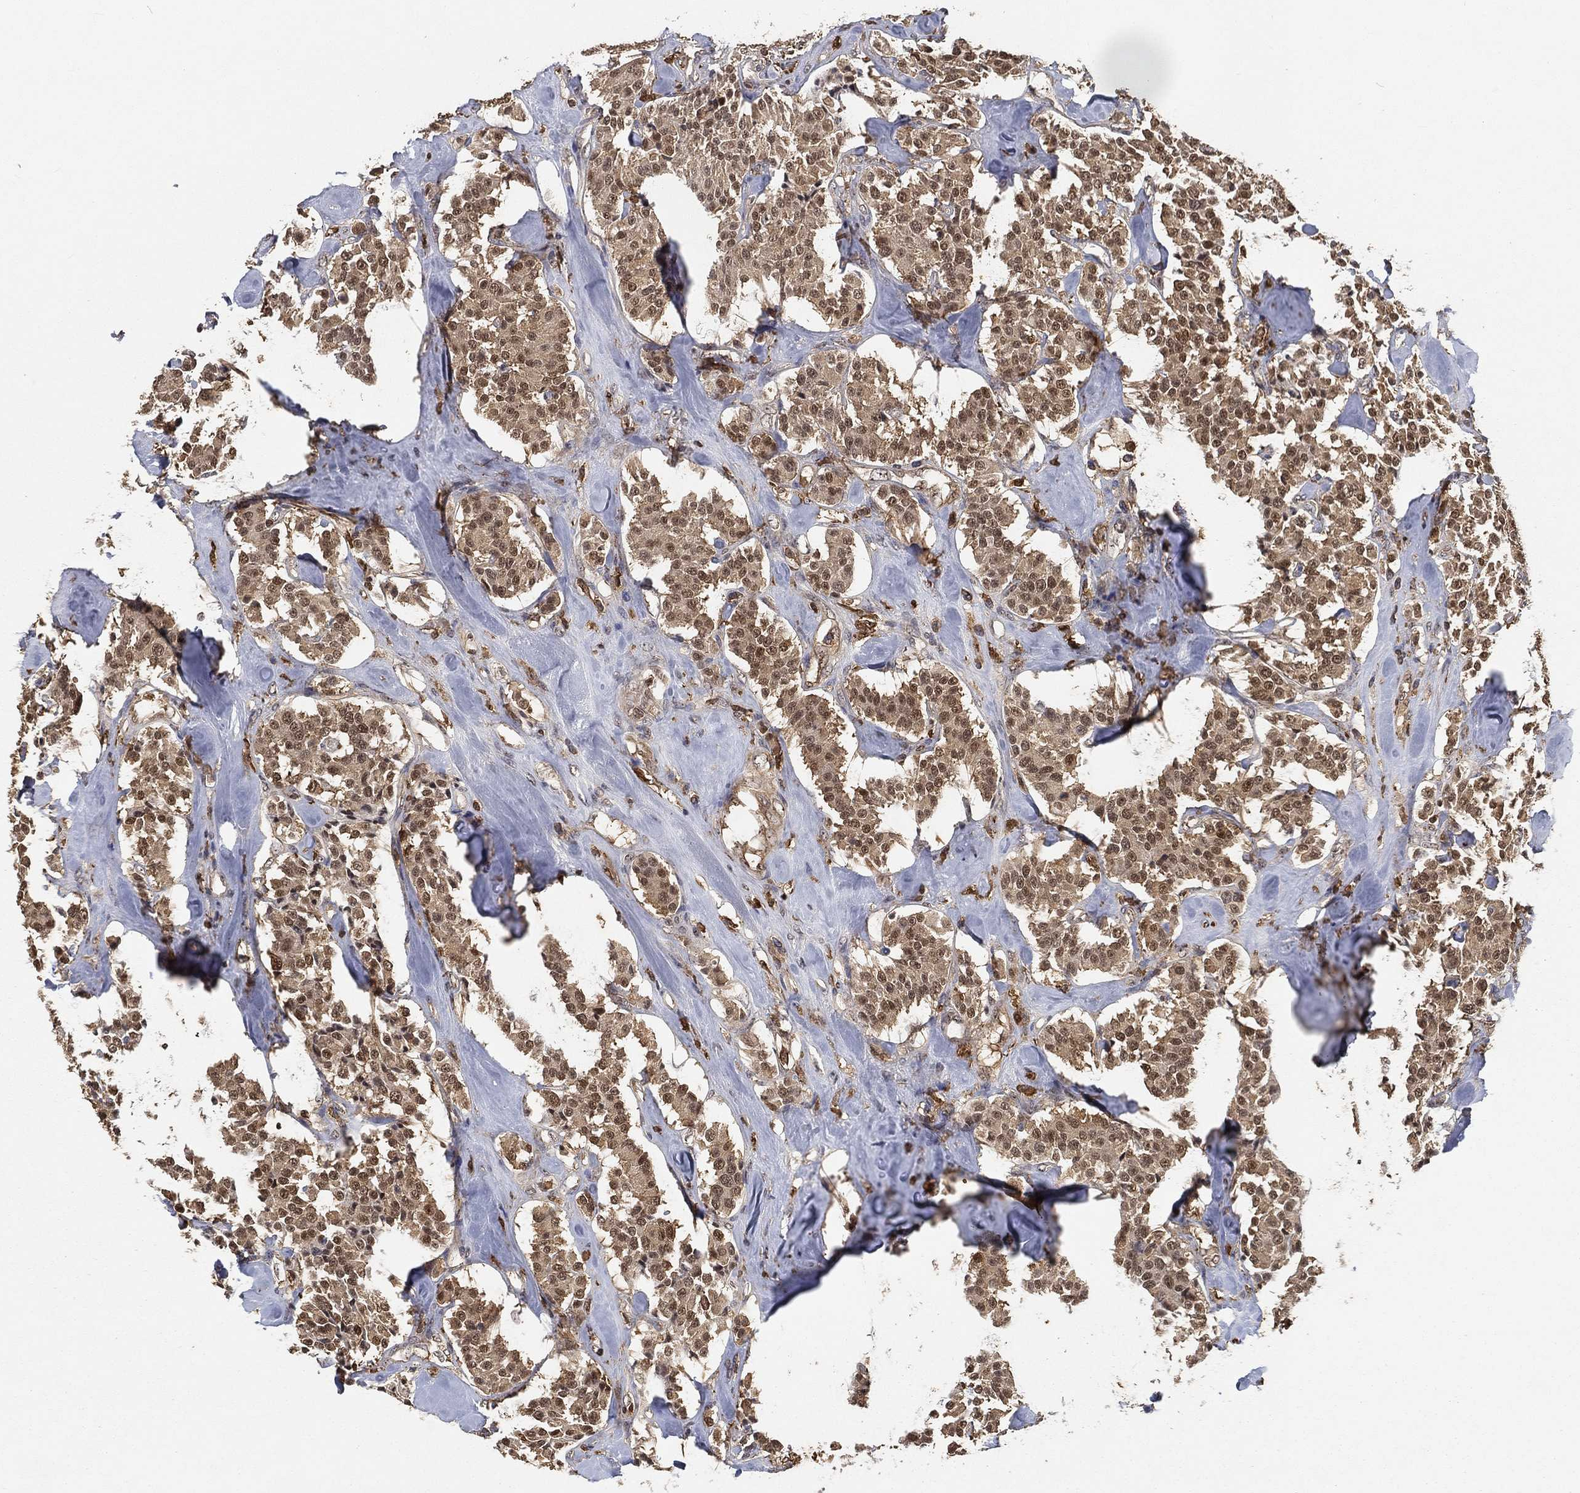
{"staining": {"intensity": "moderate", "quantity": ">75%", "location": "cytoplasmic/membranous,nuclear"}, "tissue": "carcinoid", "cell_type": "Tumor cells", "image_type": "cancer", "snomed": [{"axis": "morphology", "description": "Carcinoid, malignant, NOS"}, {"axis": "topography", "description": "Pancreas"}], "caption": "IHC (DAB) staining of human carcinoid (malignant) exhibits moderate cytoplasmic/membranous and nuclear protein expression in about >75% of tumor cells. (DAB (3,3'-diaminobenzidine) = brown stain, brightfield microscopy at high magnification).", "gene": "CRYL1", "patient": {"sex": "male", "age": 41}}